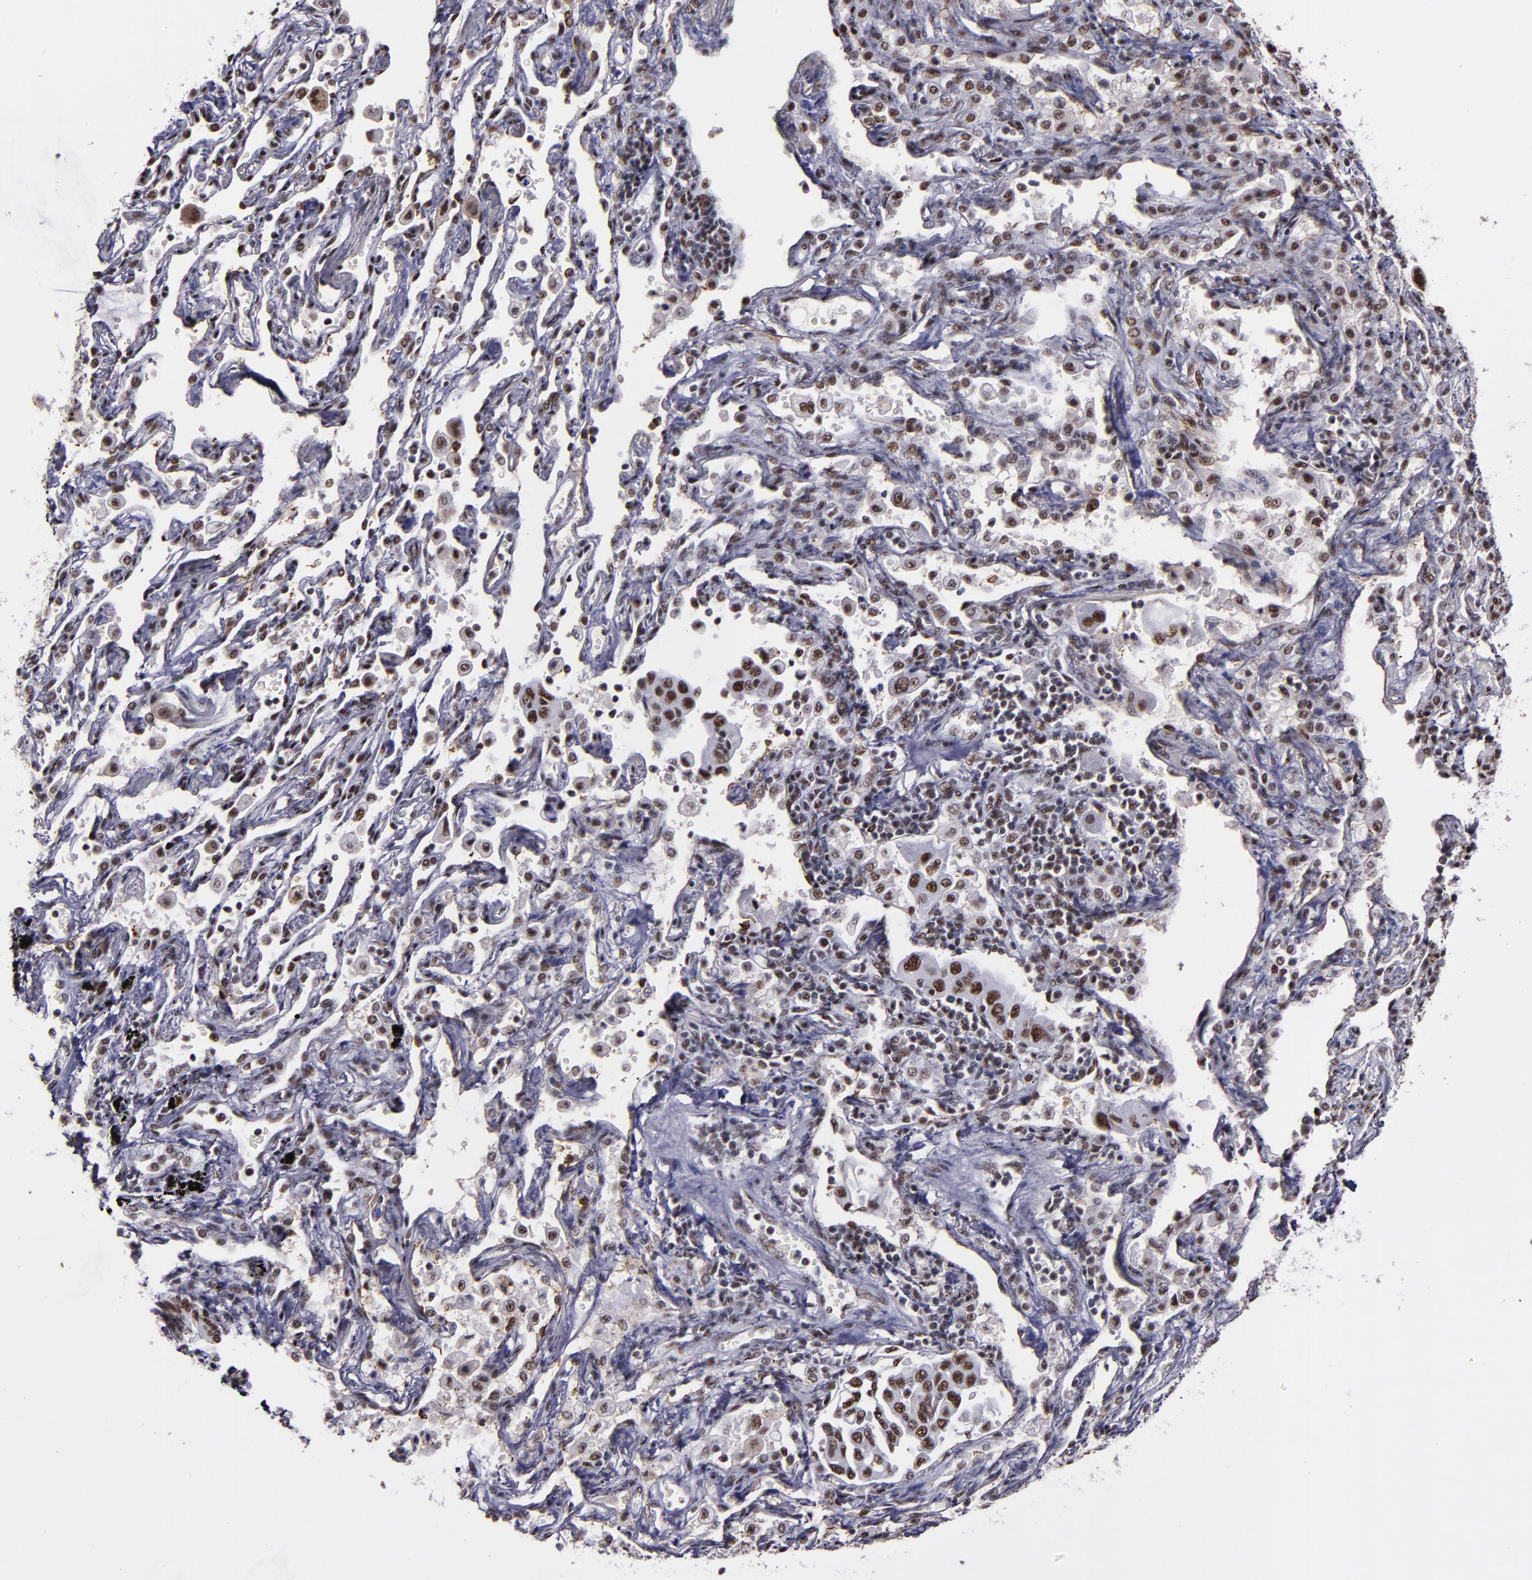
{"staining": {"intensity": "moderate", "quantity": ">75%", "location": "nuclear"}, "tissue": "lung cancer", "cell_type": "Tumor cells", "image_type": "cancer", "snomed": [{"axis": "morphology", "description": "Adenocarcinoma, NOS"}, {"axis": "topography", "description": "Lung"}], "caption": "IHC histopathology image of lung cancer (adenocarcinoma) stained for a protein (brown), which reveals medium levels of moderate nuclear expression in about >75% of tumor cells.", "gene": "PPP4R3A", "patient": {"sex": "female", "age": 65}}